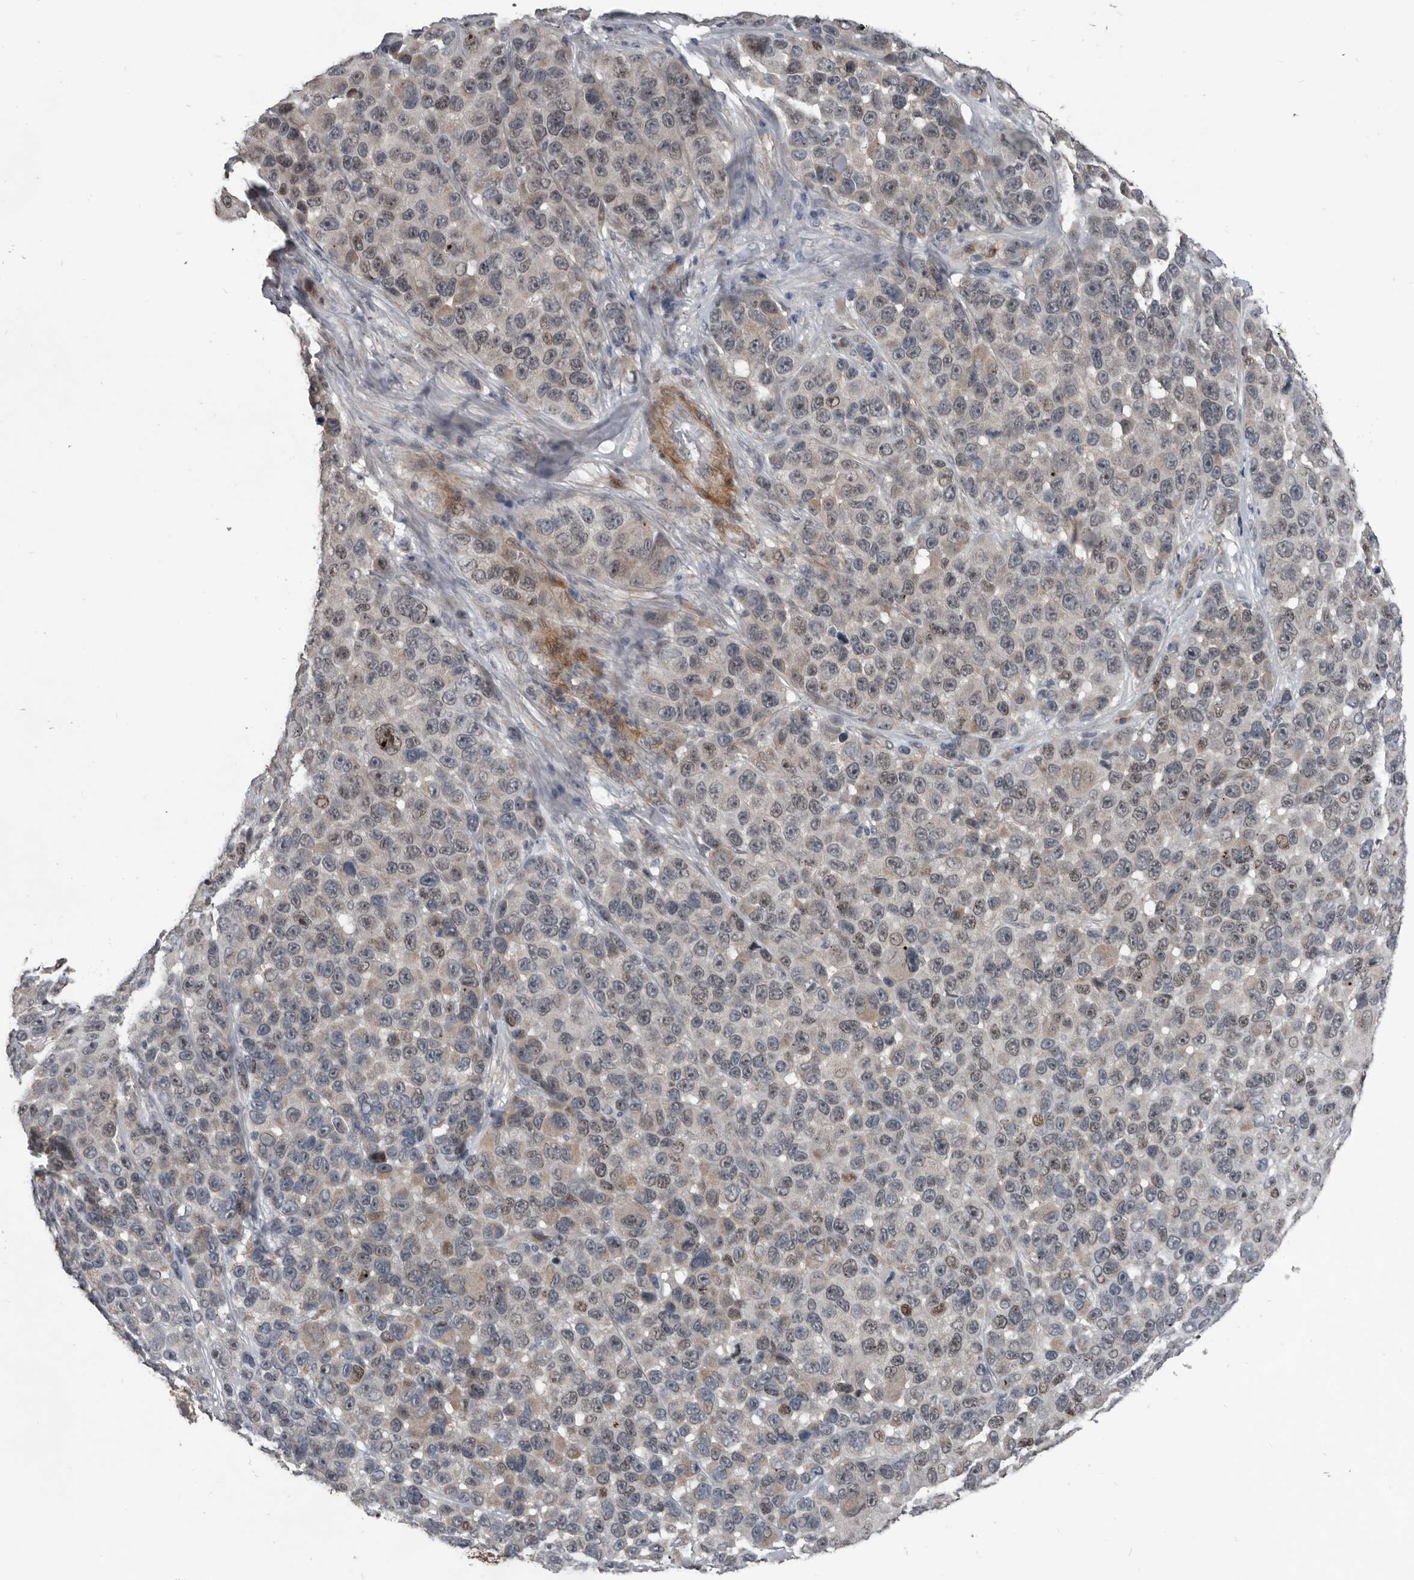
{"staining": {"intensity": "moderate", "quantity": "<25%", "location": "nuclear"}, "tissue": "melanoma", "cell_type": "Tumor cells", "image_type": "cancer", "snomed": [{"axis": "morphology", "description": "Malignant melanoma, NOS"}, {"axis": "topography", "description": "Skin"}], "caption": "Immunohistochemistry (IHC) micrograph of human melanoma stained for a protein (brown), which reveals low levels of moderate nuclear positivity in approximately <25% of tumor cells.", "gene": "C1orf216", "patient": {"sex": "male", "age": 53}}